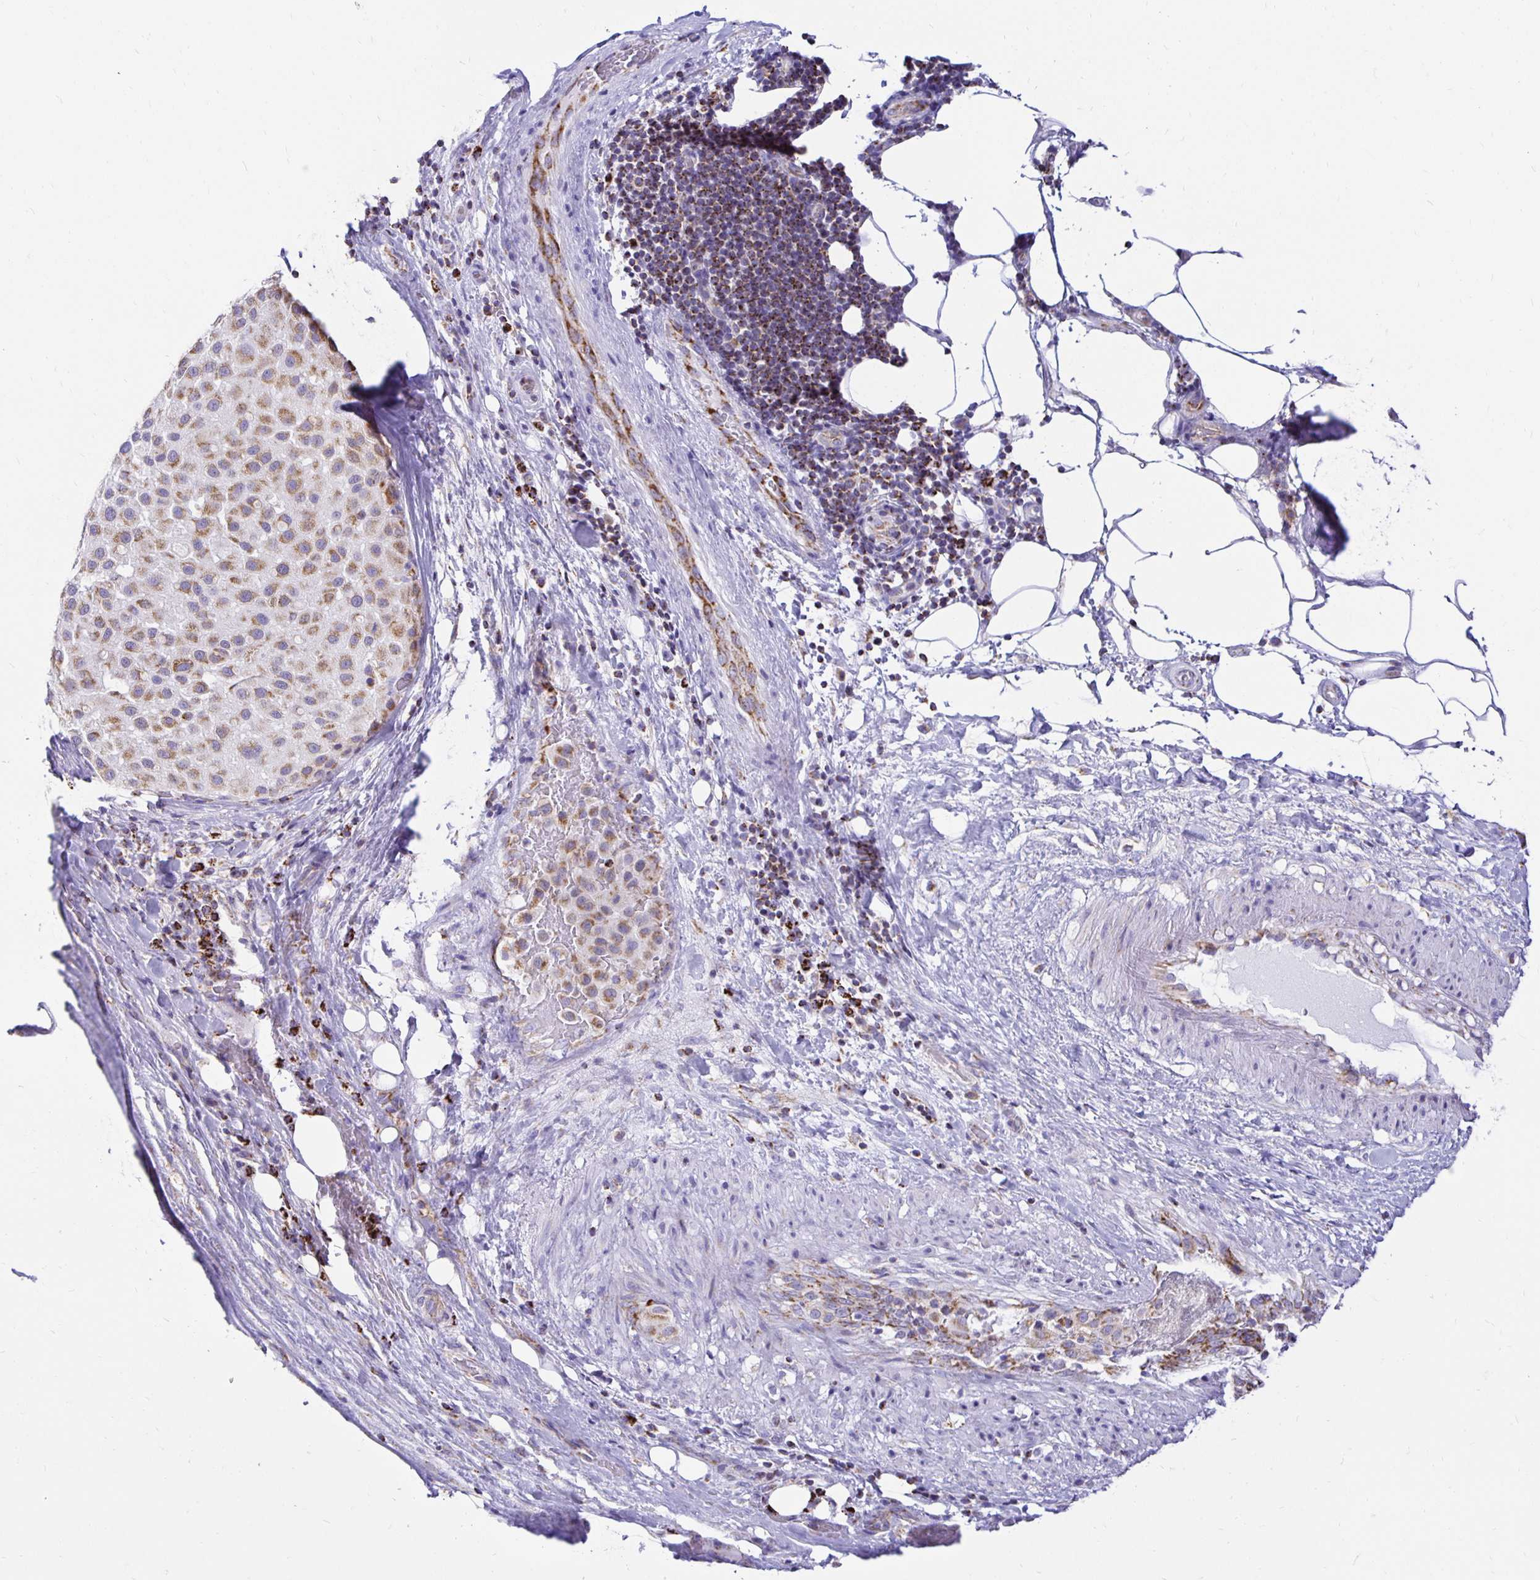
{"staining": {"intensity": "moderate", "quantity": ">75%", "location": "cytoplasmic/membranous"}, "tissue": "melanoma", "cell_type": "Tumor cells", "image_type": "cancer", "snomed": [{"axis": "morphology", "description": "Malignant melanoma, Metastatic site"}, {"axis": "topography", "description": "Smooth muscle"}], "caption": "IHC histopathology image of melanoma stained for a protein (brown), which reveals medium levels of moderate cytoplasmic/membranous positivity in about >75% of tumor cells.", "gene": "PLAAT2", "patient": {"sex": "male", "age": 41}}